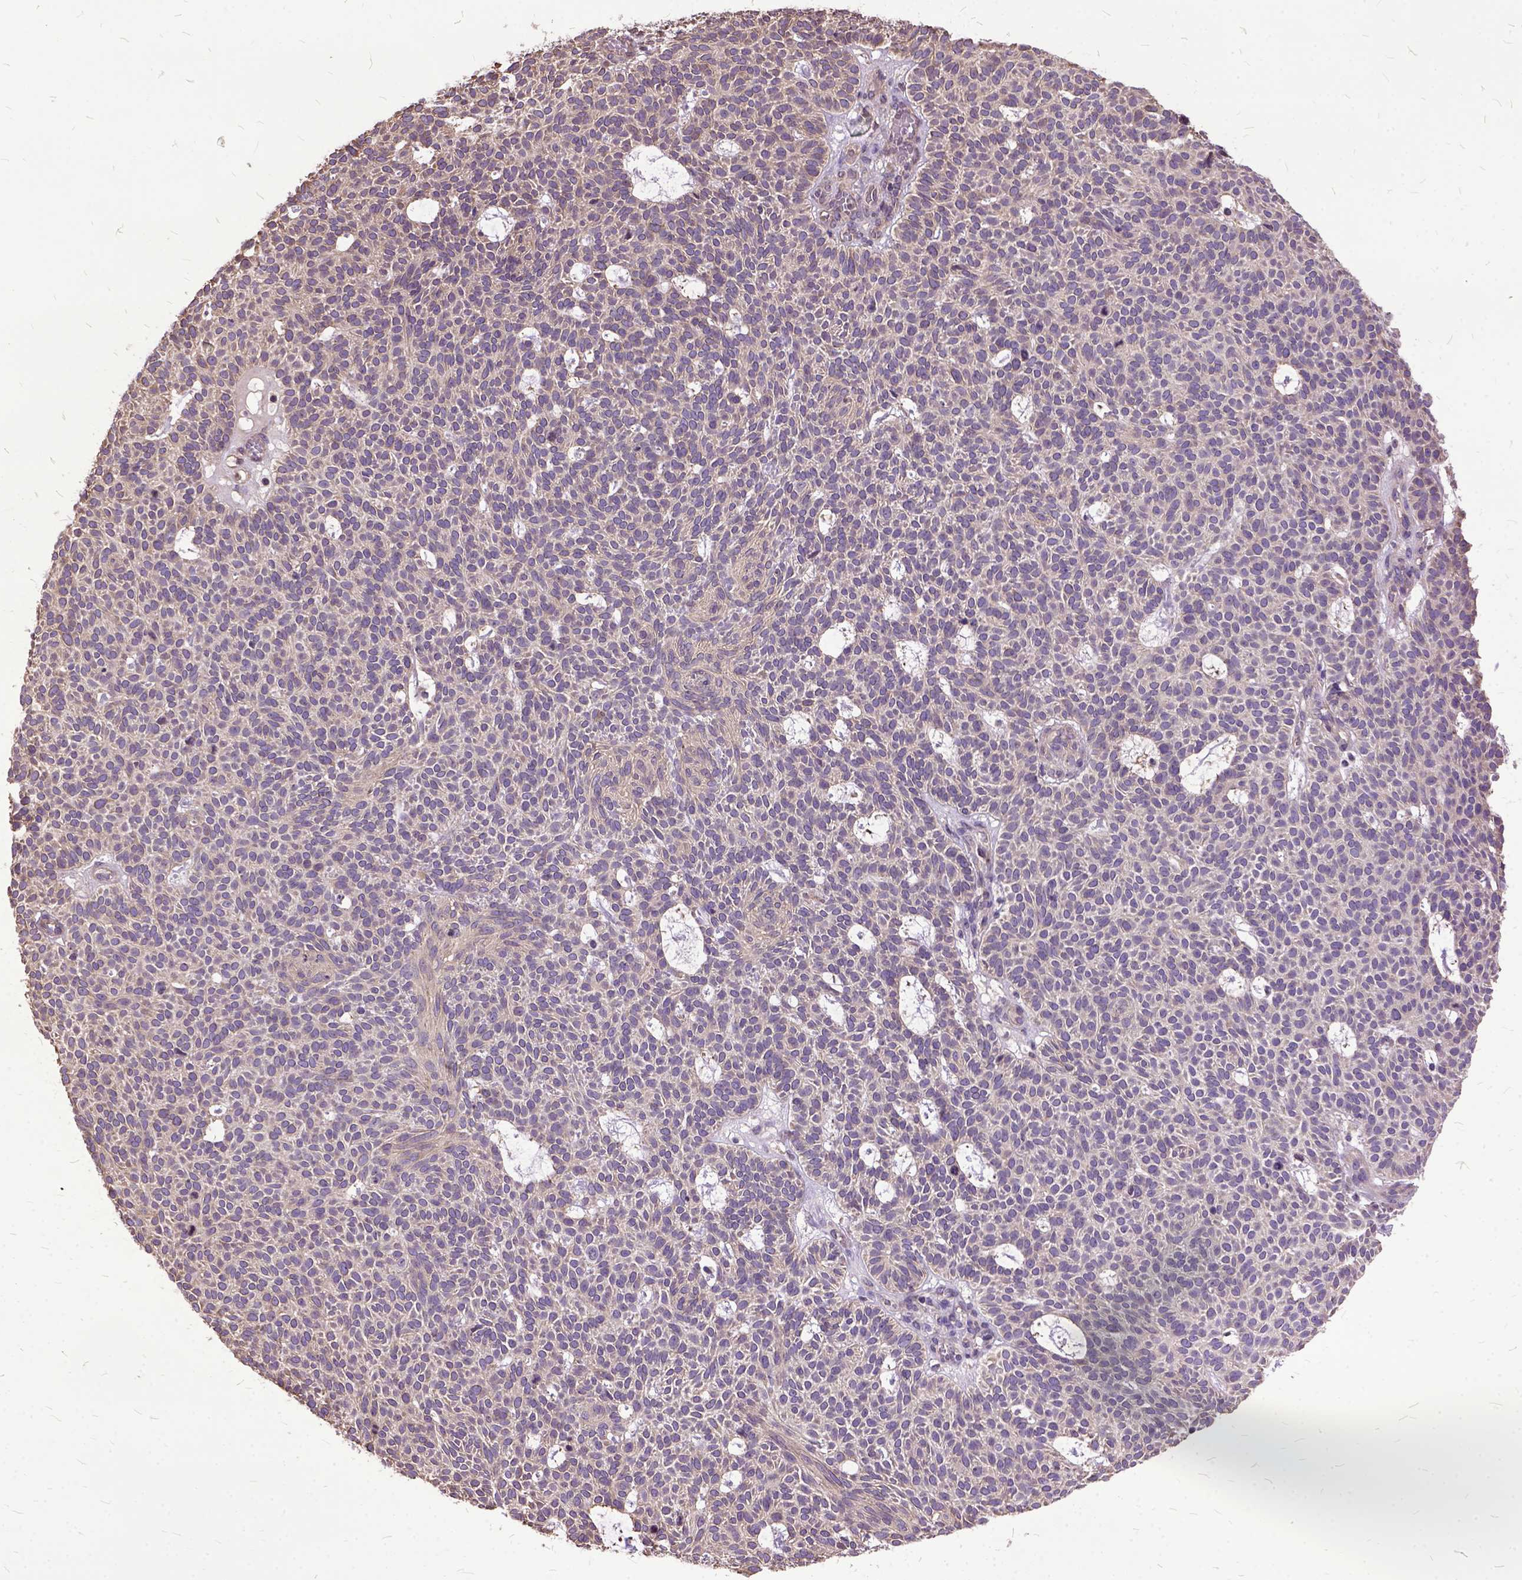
{"staining": {"intensity": "negative", "quantity": "none", "location": "none"}, "tissue": "skin cancer", "cell_type": "Tumor cells", "image_type": "cancer", "snomed": [{"axis": "morphology", "description": "Squamous cell carcinoma, NOS"}, {"axis": "topography", "description": "Skin"}], "caption": "Tumor cells are negative for protein expression in human squamous cell carcinoma (skin).", "gene": "AREG", "patient": {"sex": "female", "age": 90}}